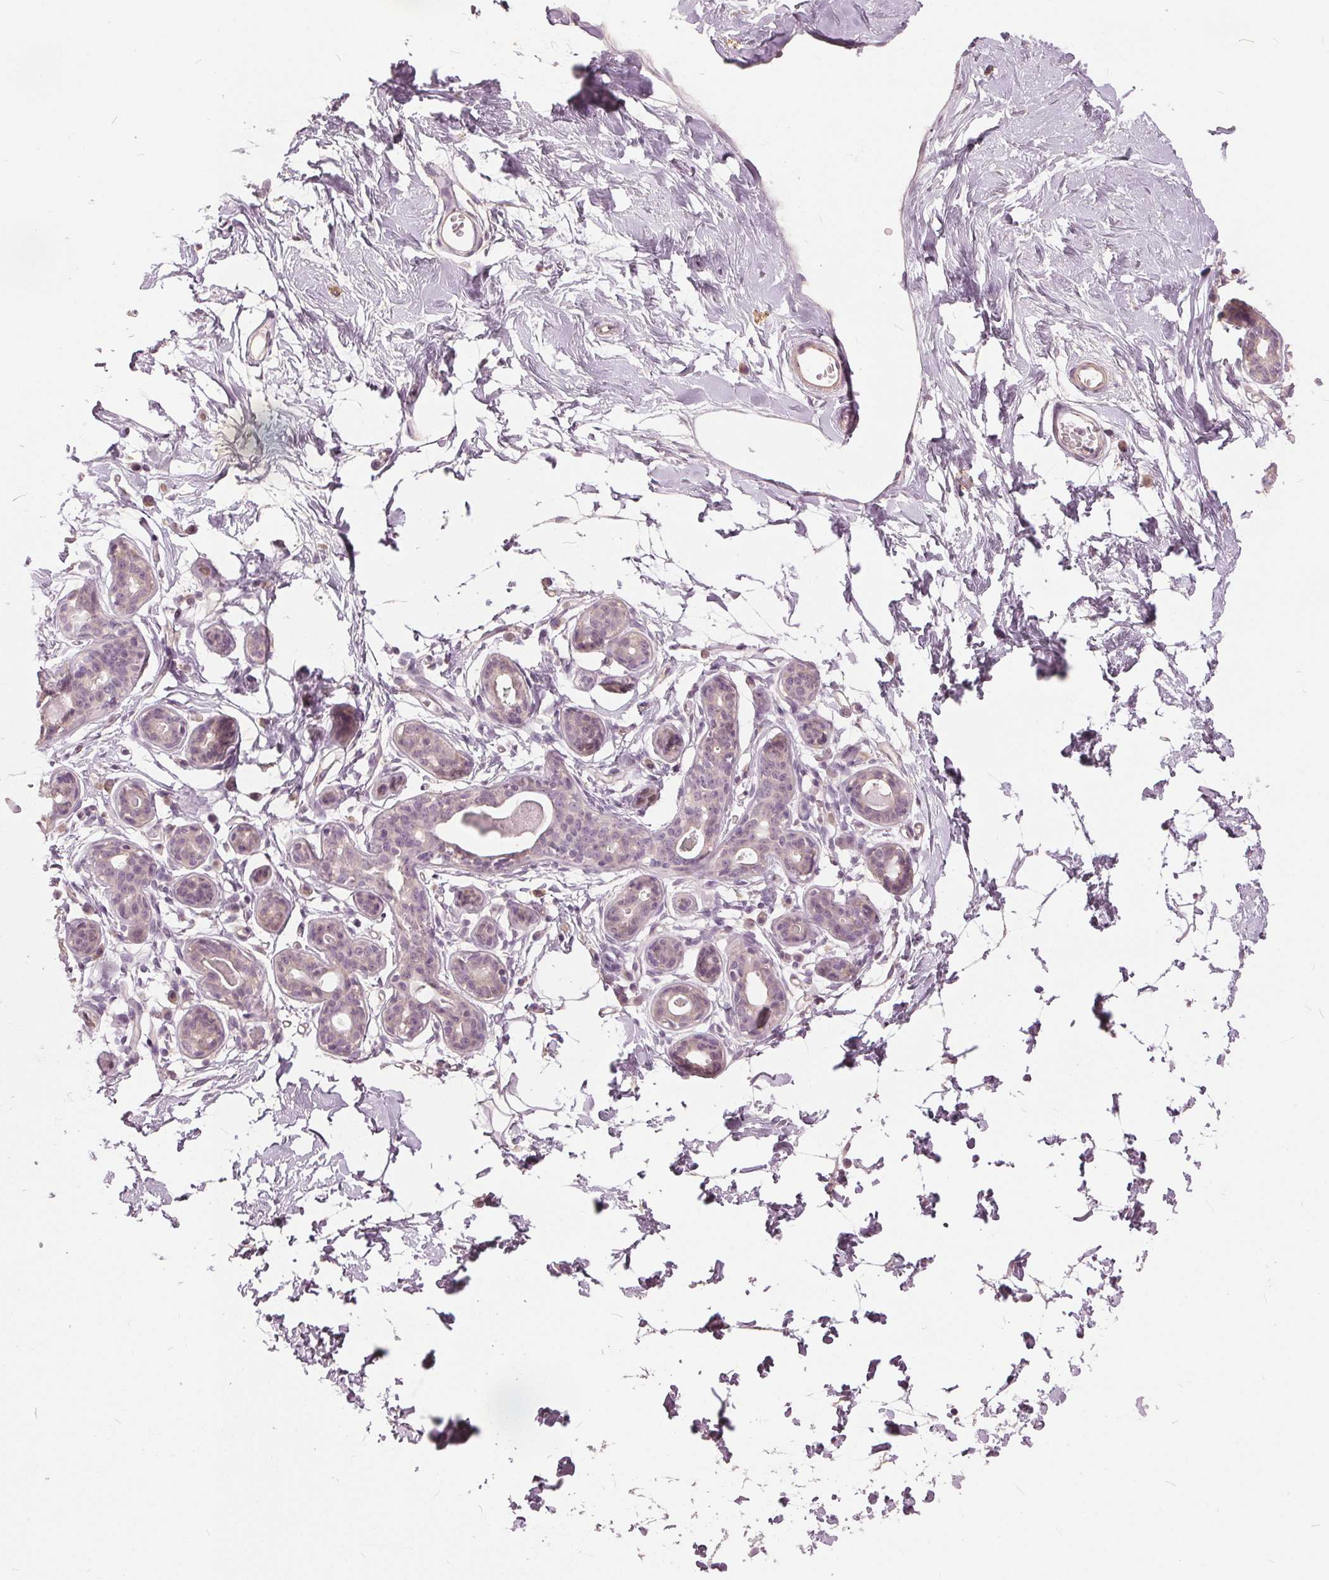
{"staining": {"intensity": "weak", "quantity": "<25%", "location": "cytoplasmic/membranous"}, "tissue": "breast", "cell_type": "Adipocytes", "image_type": "normal", "snomed": [{"axis": "morphology", "description": "Normal tissue, NOS"}, {"axis": "topography", "description": "Breast"}], "caption": "IHC photomicrograph of unremarkable breast: human breast stained with DAB demonstrates no significant protein expression in adipocytes.", "gene": "KLK13", "patient": {"sex": "female", "age": 45}}